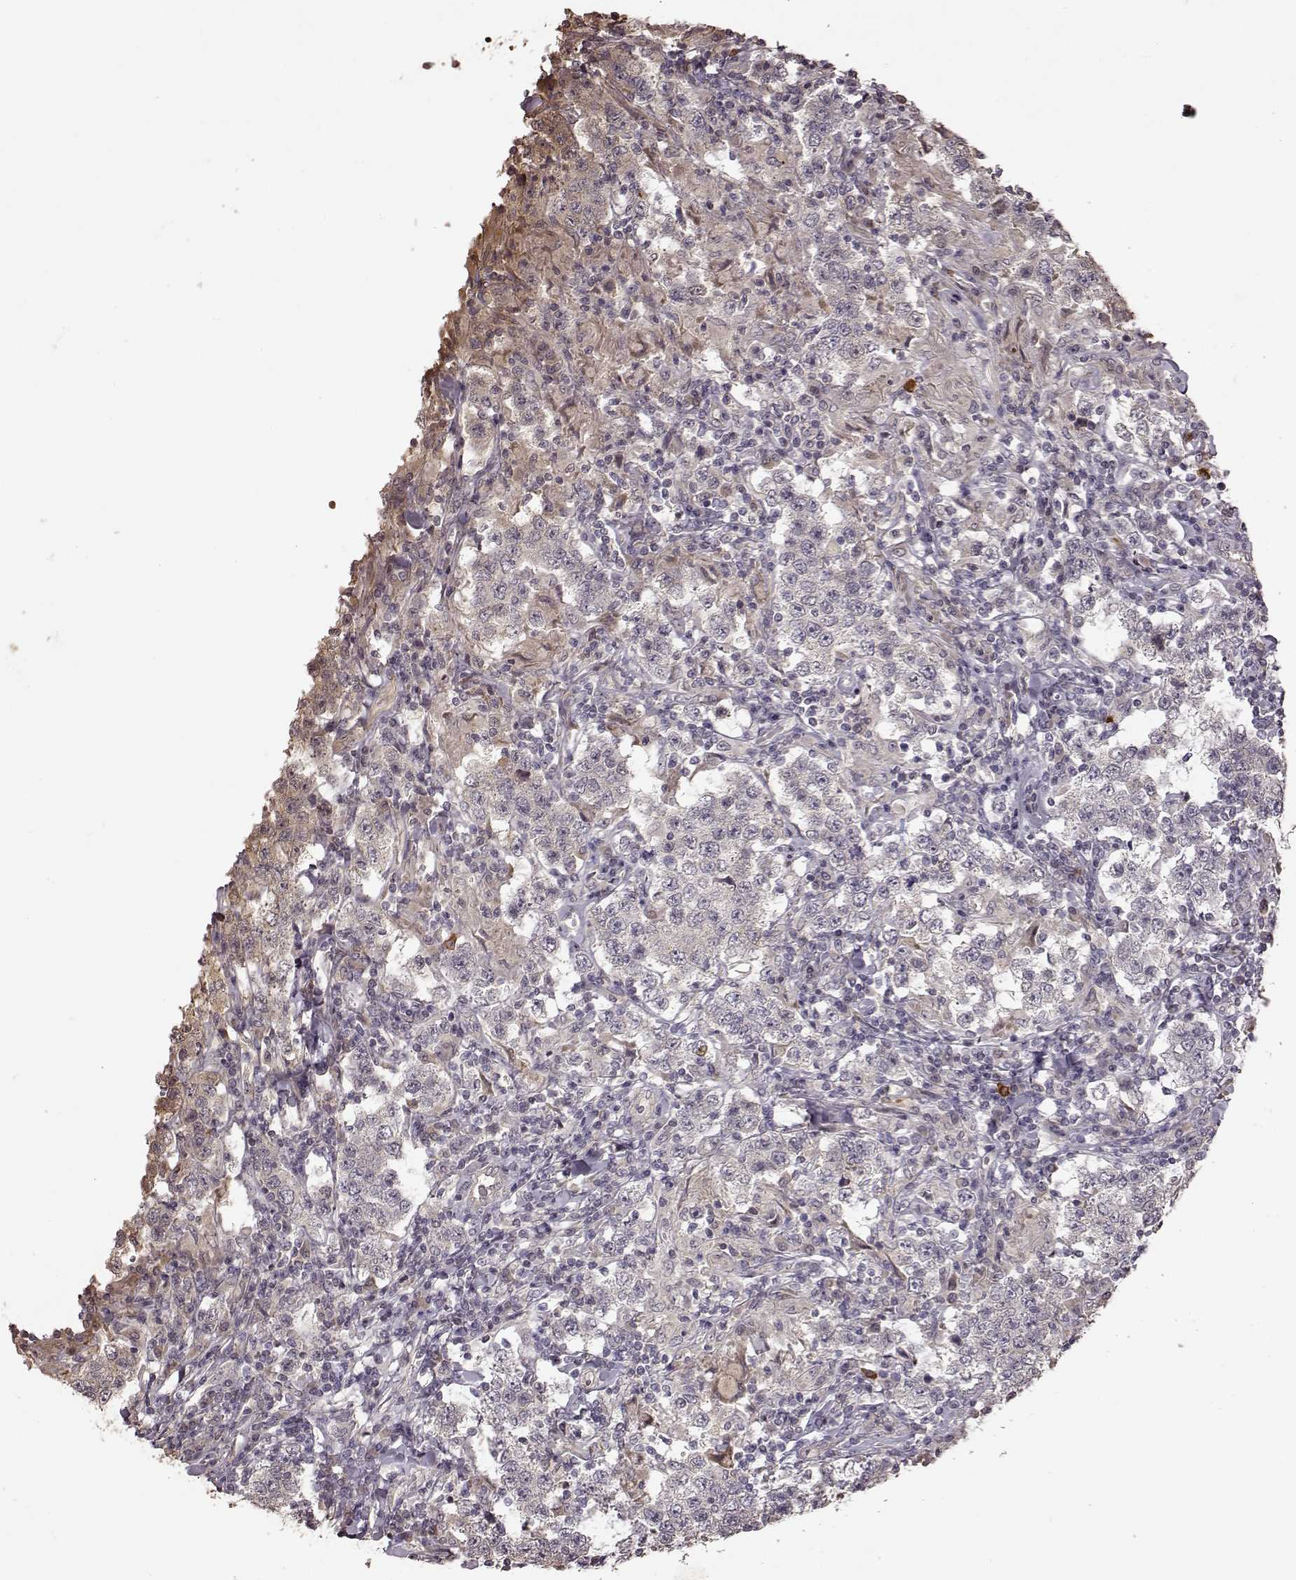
{"staining": {"intensity": "negative", "quantity": "none", "location": "none"}, "tissue": "testis cancer", "cell_type": "Tumor cells", "image_type": "cancer", "snomed": [{"axis": "morphology", "description": "Seminoma, NOS"}, {"axis": "morphology", "description": "Carcinoma, Embryonal, NOS"}, {"axis": "topography", "description": "Testis"}], "caption": "The image displays no significant expression in tumor cells of testis cancer (embryonal carcinoma). (Brightfield microscopy of DAB (3,3'-diaminobenzidine) immunohistochemistry (IHC) at high magnification).", "gene": "CRB1", "patient": {"sex": "male", "age": 41}}